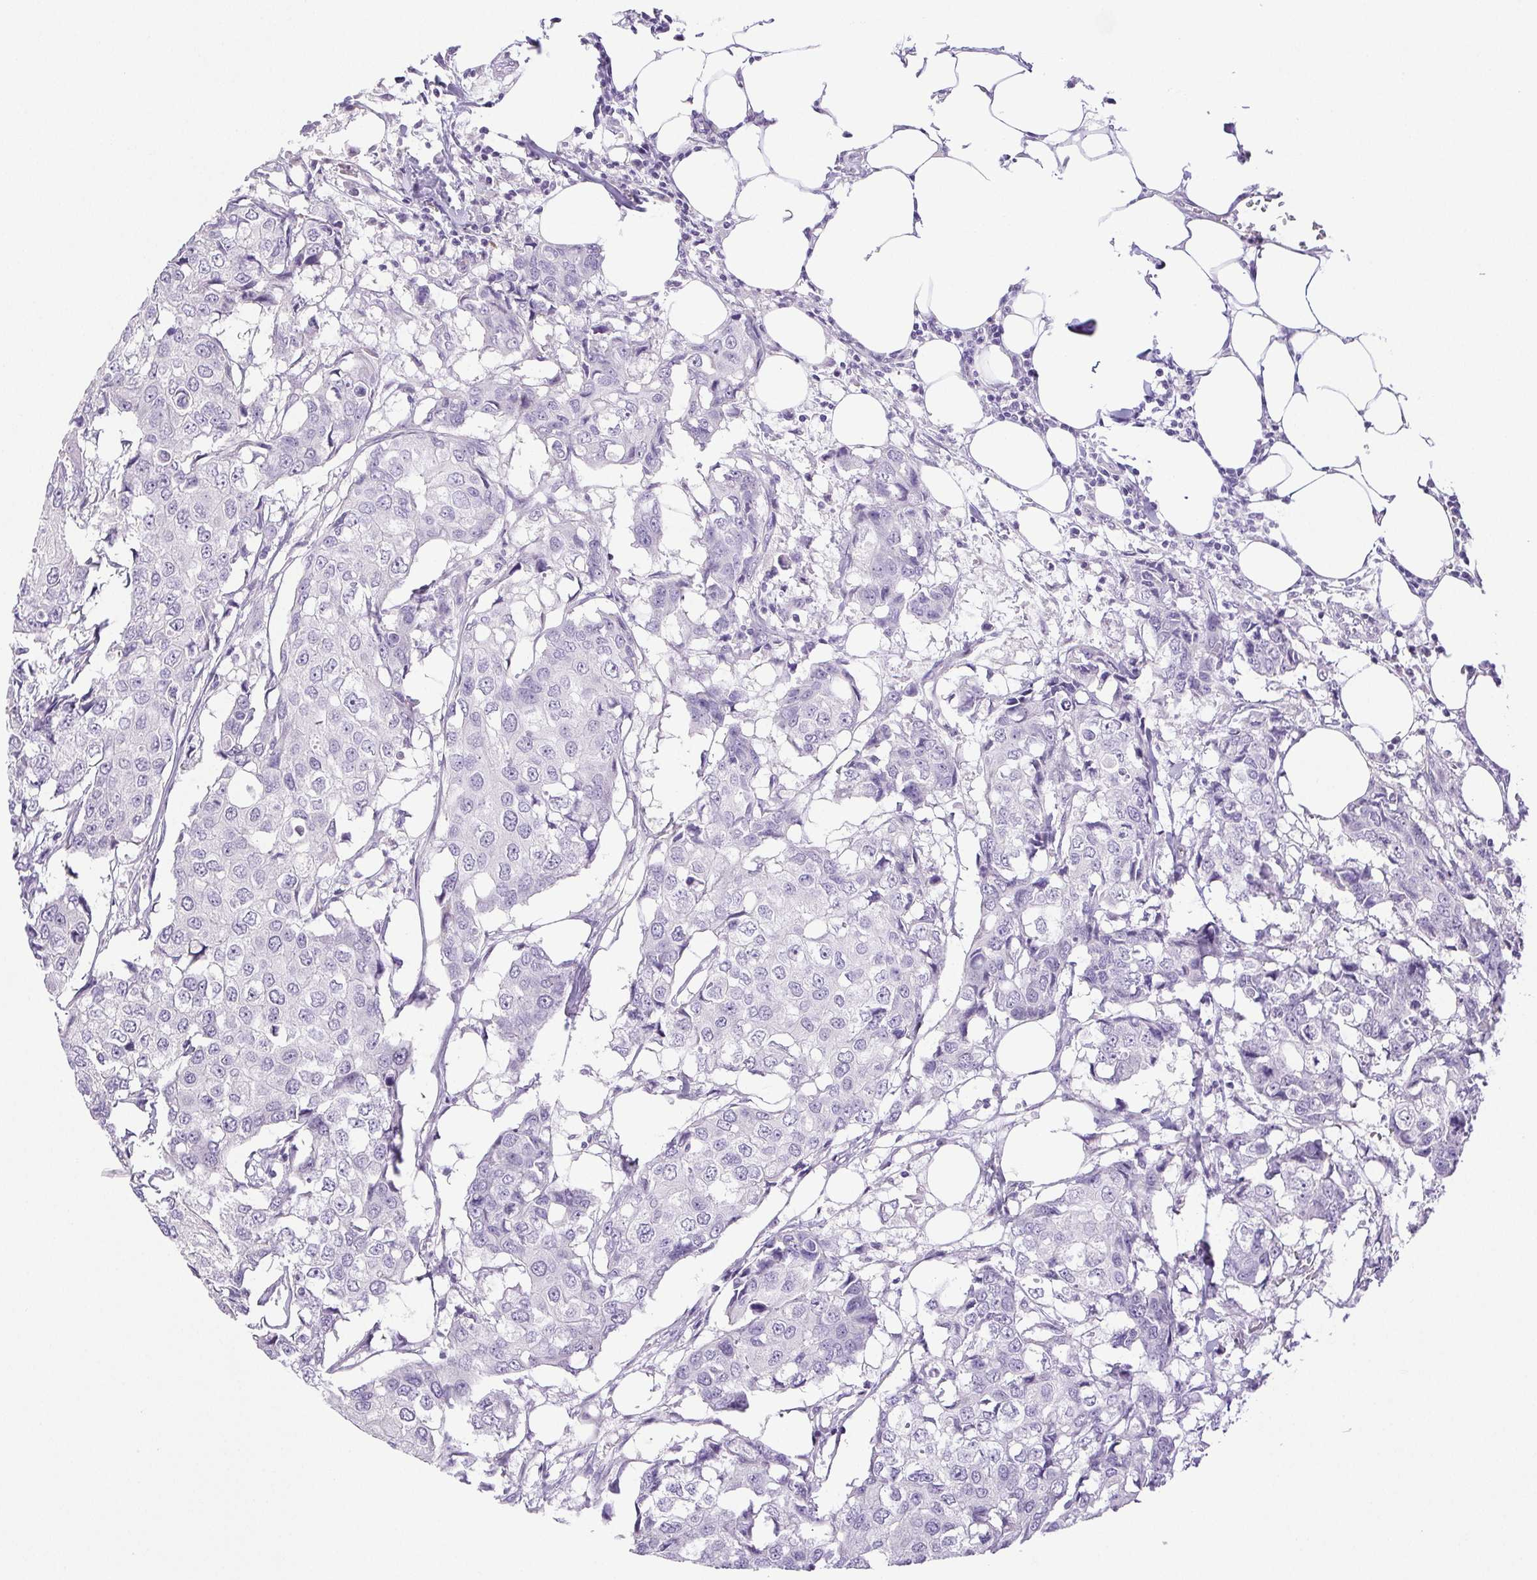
{"staining": {"intensity": "negative", "quantity": "none", "location": "none"}, "tissue": "breast cancer", "cell_type": "Tumor cells", "image_type": "cancer", "snomed": [{"axis": "morphology", "description": "Duct carcinoma"}, {"axis": "topography", "description": "Breast"}], "caption": "Histopathology image shows no significant protein positivity in tumor cells of intraductal carcinoma (breast).", "gene": "PAPPA2", "patient": {"sex": "female", "age": 27}}